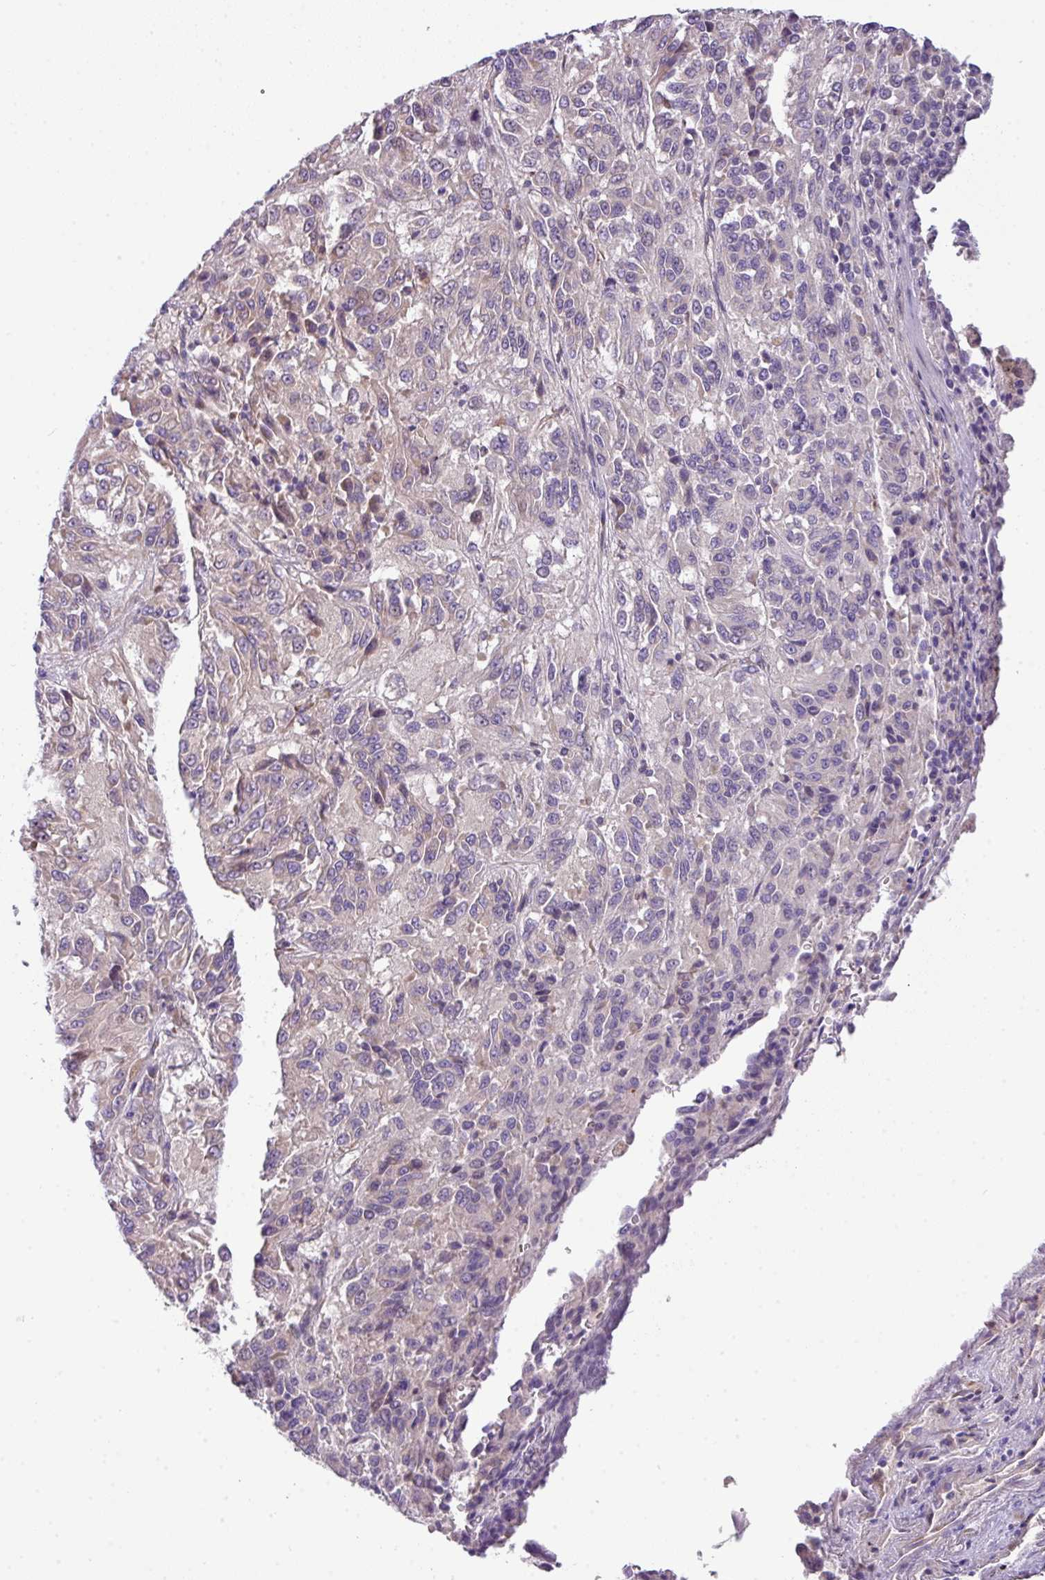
{"staining": {"intensity": "negative", "quantity": "none", "location": "none"}, "tissue": "melanoma", "cell_type": "Tumor cells", "image_type": "cancer", "snomed": [{"axis": "morphology", "description": "Malignant melanoma, Metastatic site"}, {"axis": "topography", "description": "Lung"}], "caption": "An image of human melanoma is negative for staining in tumor cells.", "gene": "PIK3R5", "patient": {"sex": "male", "age": 64}}